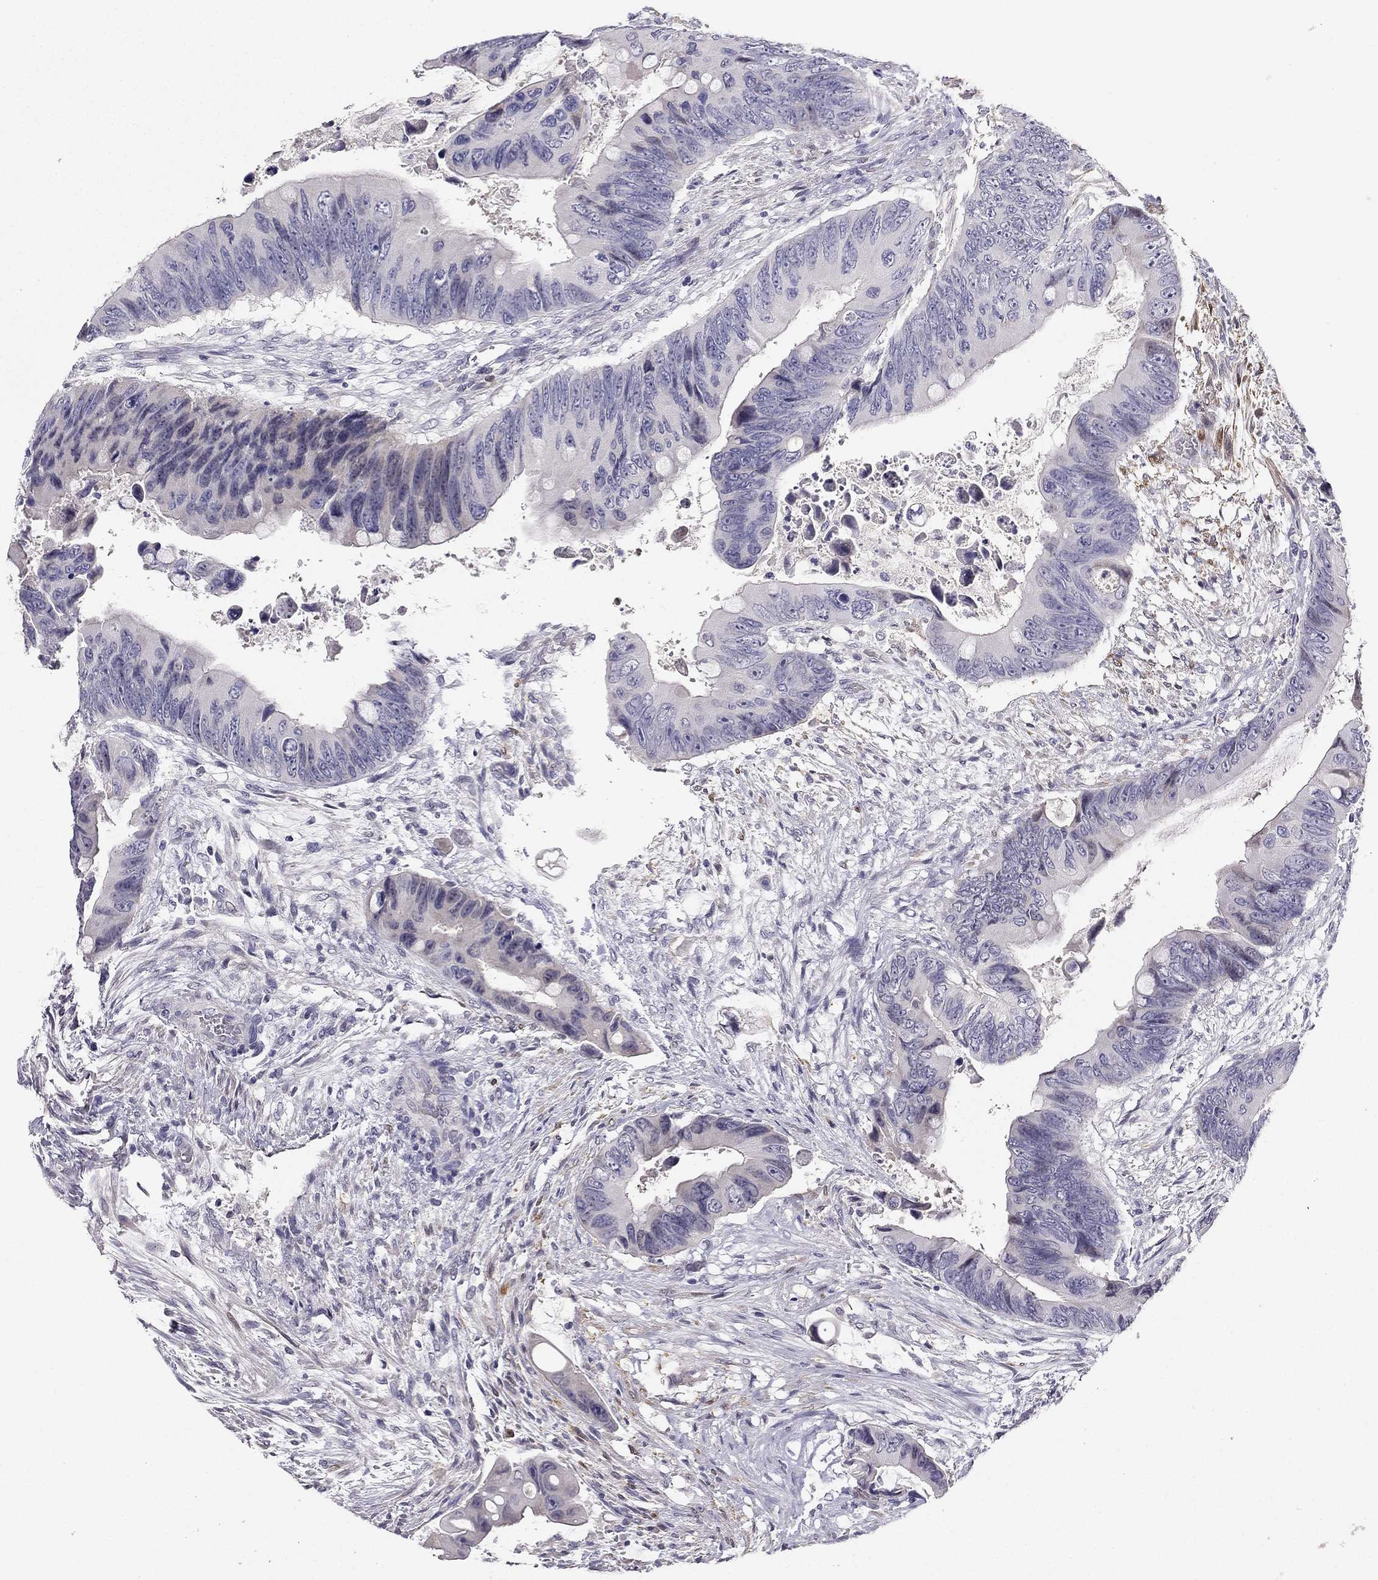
{"staining": {"intensity": "negative", "quantity": "none", "location": "none"}, "tissue": "colorectal cancer", "cell_type": "Tumor cells", "image_type": "cancer", "snomed": [{"axis": "morphology", "description": "Adenocarcinoma, NOS"}, {"axis": "topography", "description": "Rectum"}], "caption": "This is a photomicrograph of immunohistochemistry staining of adenocarcinoma (colorectal), which shows no expression in tumor cells.", "gene": "CALB2", "patient": {"sex": "male", "age": 63}}